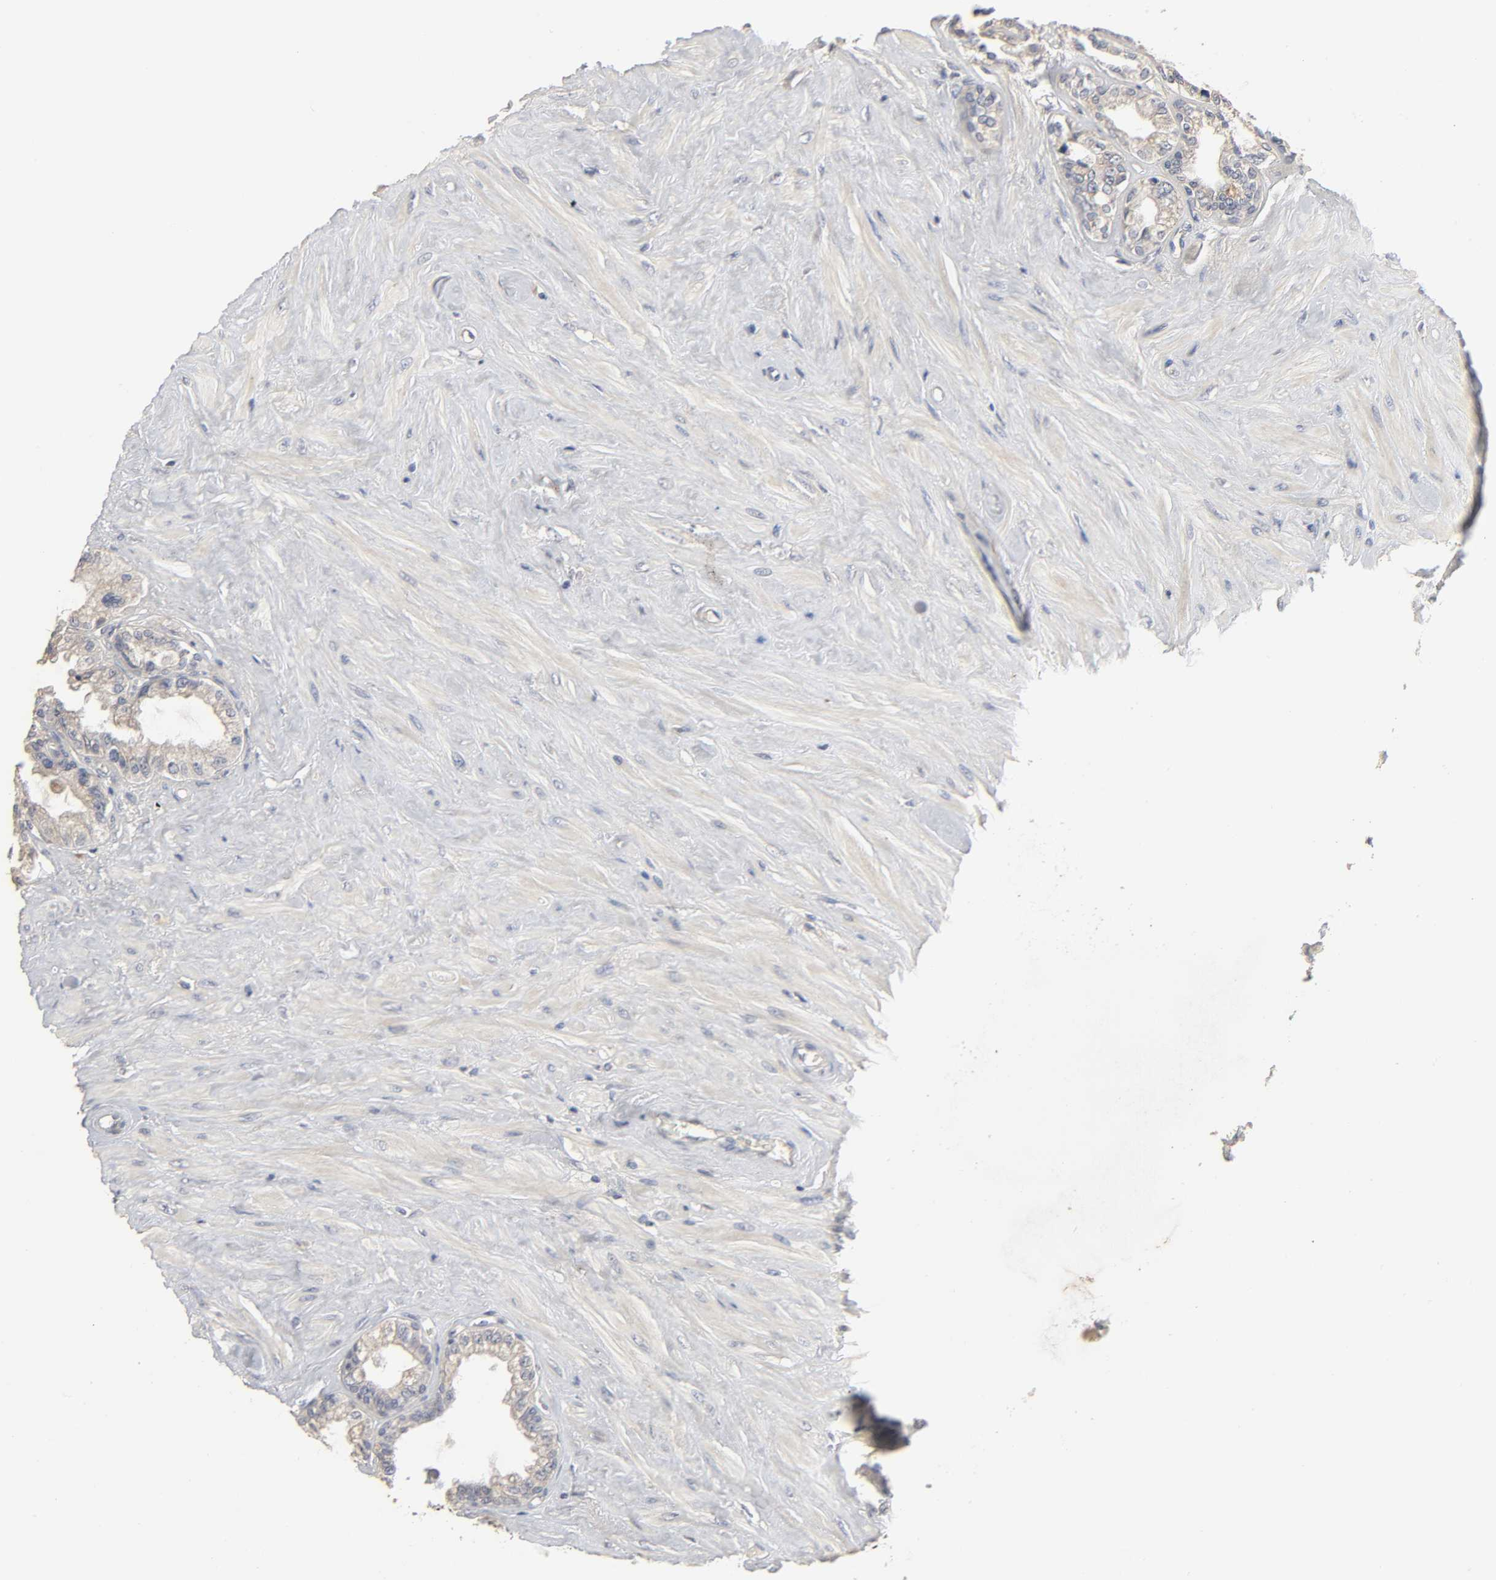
{"staining": {"intensity": "weak", "quantity": "25%-75%", "location": "cytoplasmic/membranous"}, "tissue": "seminal vesicle", "cell_type": "Glandular cells", "image_type": "normal", "snomed": [{"axis": "morphology", "description": "Normal tissue, NOS"}, {"axis": "morphology", "description": "Inflammation, NOS"}, {"axis": "topography", "description": "Urinary bladder"}, {"axis": "topography", "description": "Prostate"}, {"axis": "topography", "description": "Seminal veicle"}], "caption": "This photomicrograph reveals immunohistochemistry (IHC) staining of benign seminal vesicle, with low weak cytoplasmic/membranous positivity in approximately 25%-75% of glandular cells.", "gene": "SLC10A2", "patient": {"sex": "male", "age": 82}}